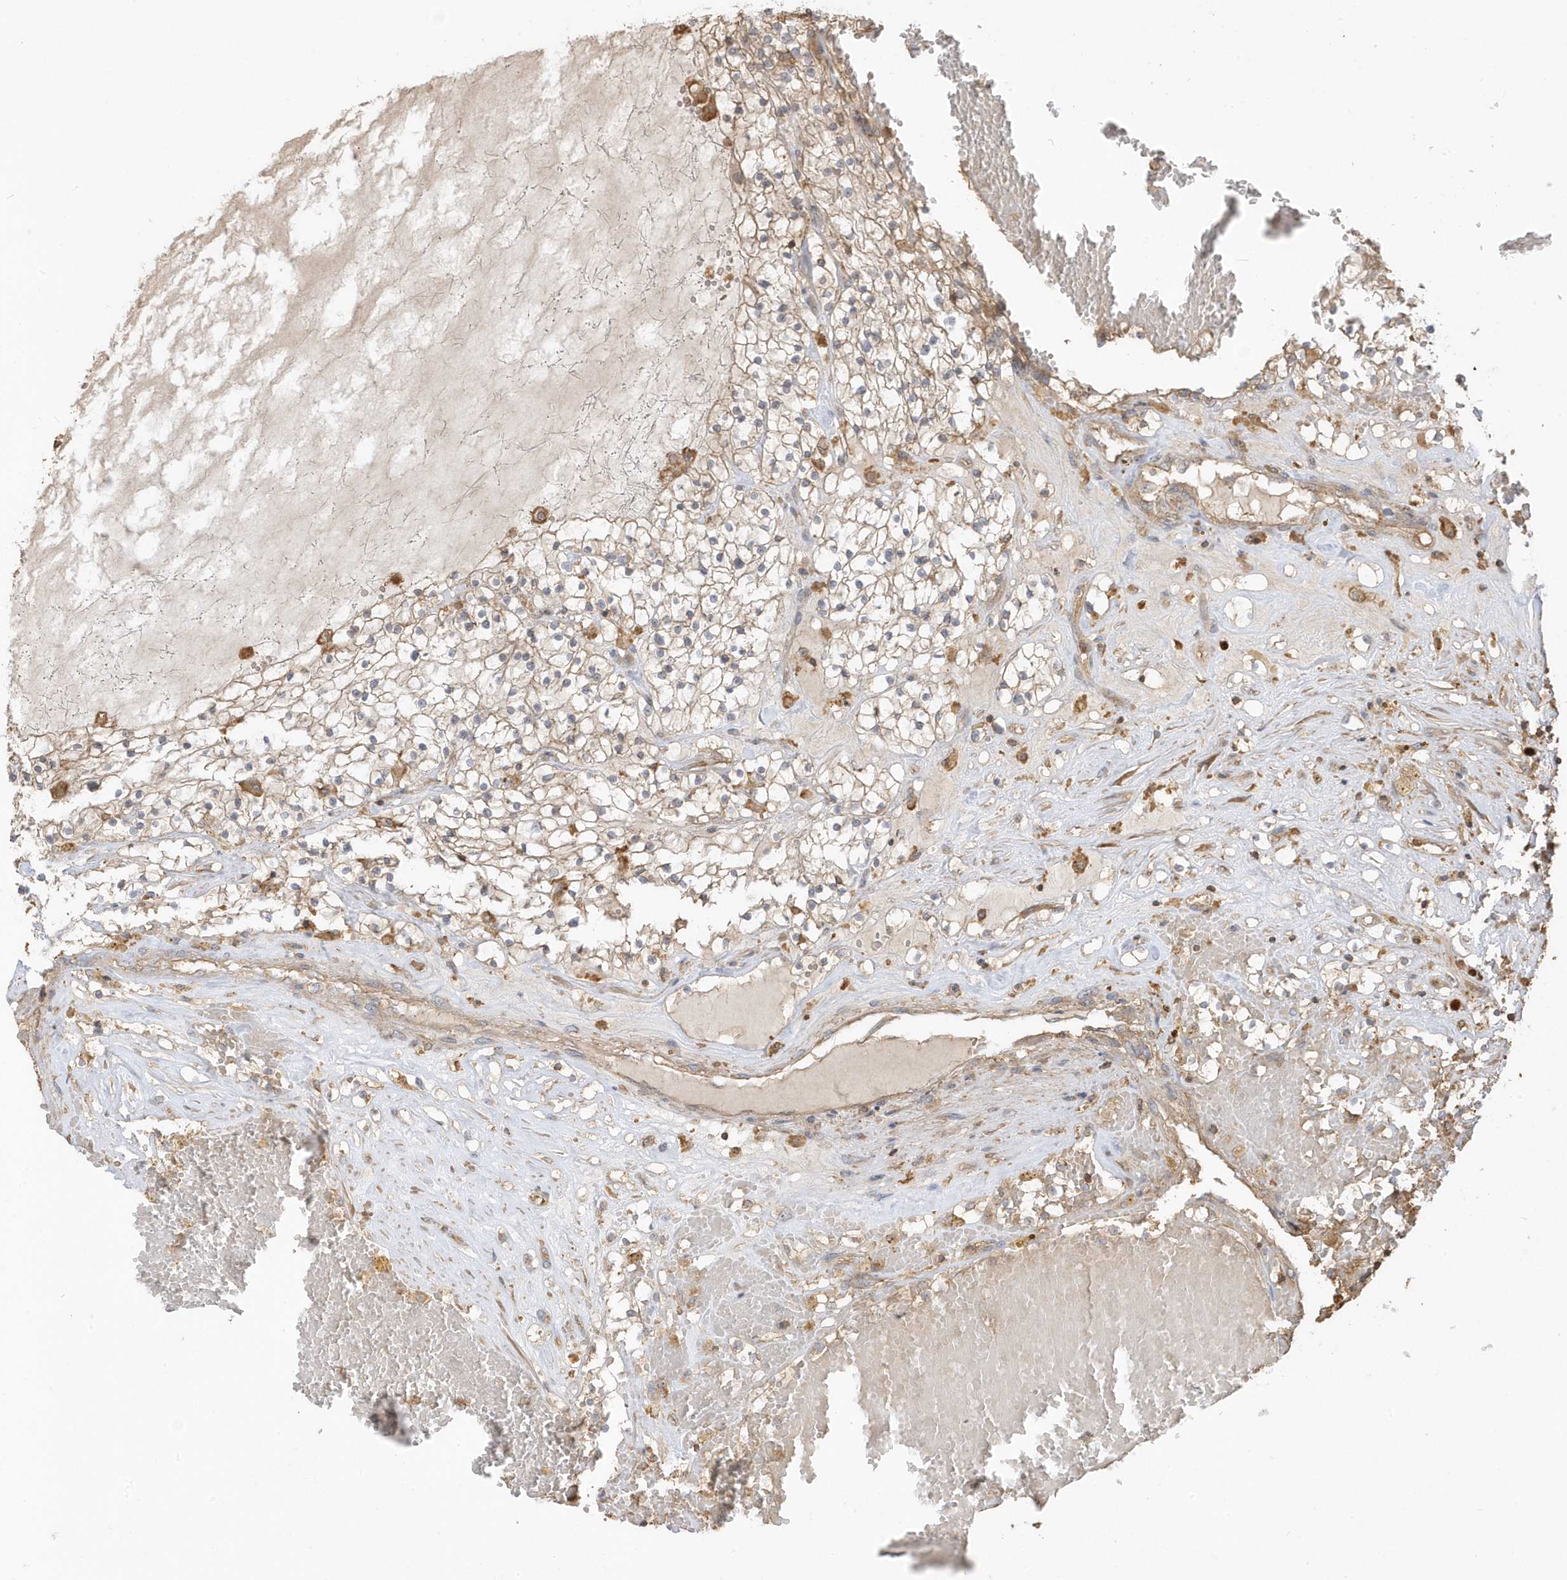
{"staining": {"intensity": "weak", "quantity": ">75%", "location": "cytoplasmic/membranous"}, "tissue": "renal cancer", "cell_type": "Tumor cells", "image_type": "cancer", "snomed": [{"axis": "morphology", "description": "Normal tissue, NOS"}, {"axis": "morphology", "description": "Adenocarcinoma, NOS"}, {"axis": "topography", "description": "Kidney"}], "caption": "The histopathology image shows immunohistochemical staining of renal cancer. There is weak cytoplasmic/membranous expression is seen in about >75% of tumor cells.", "gene": "ZBTB8A", "patient": {"sex": "male", "age": 68}}